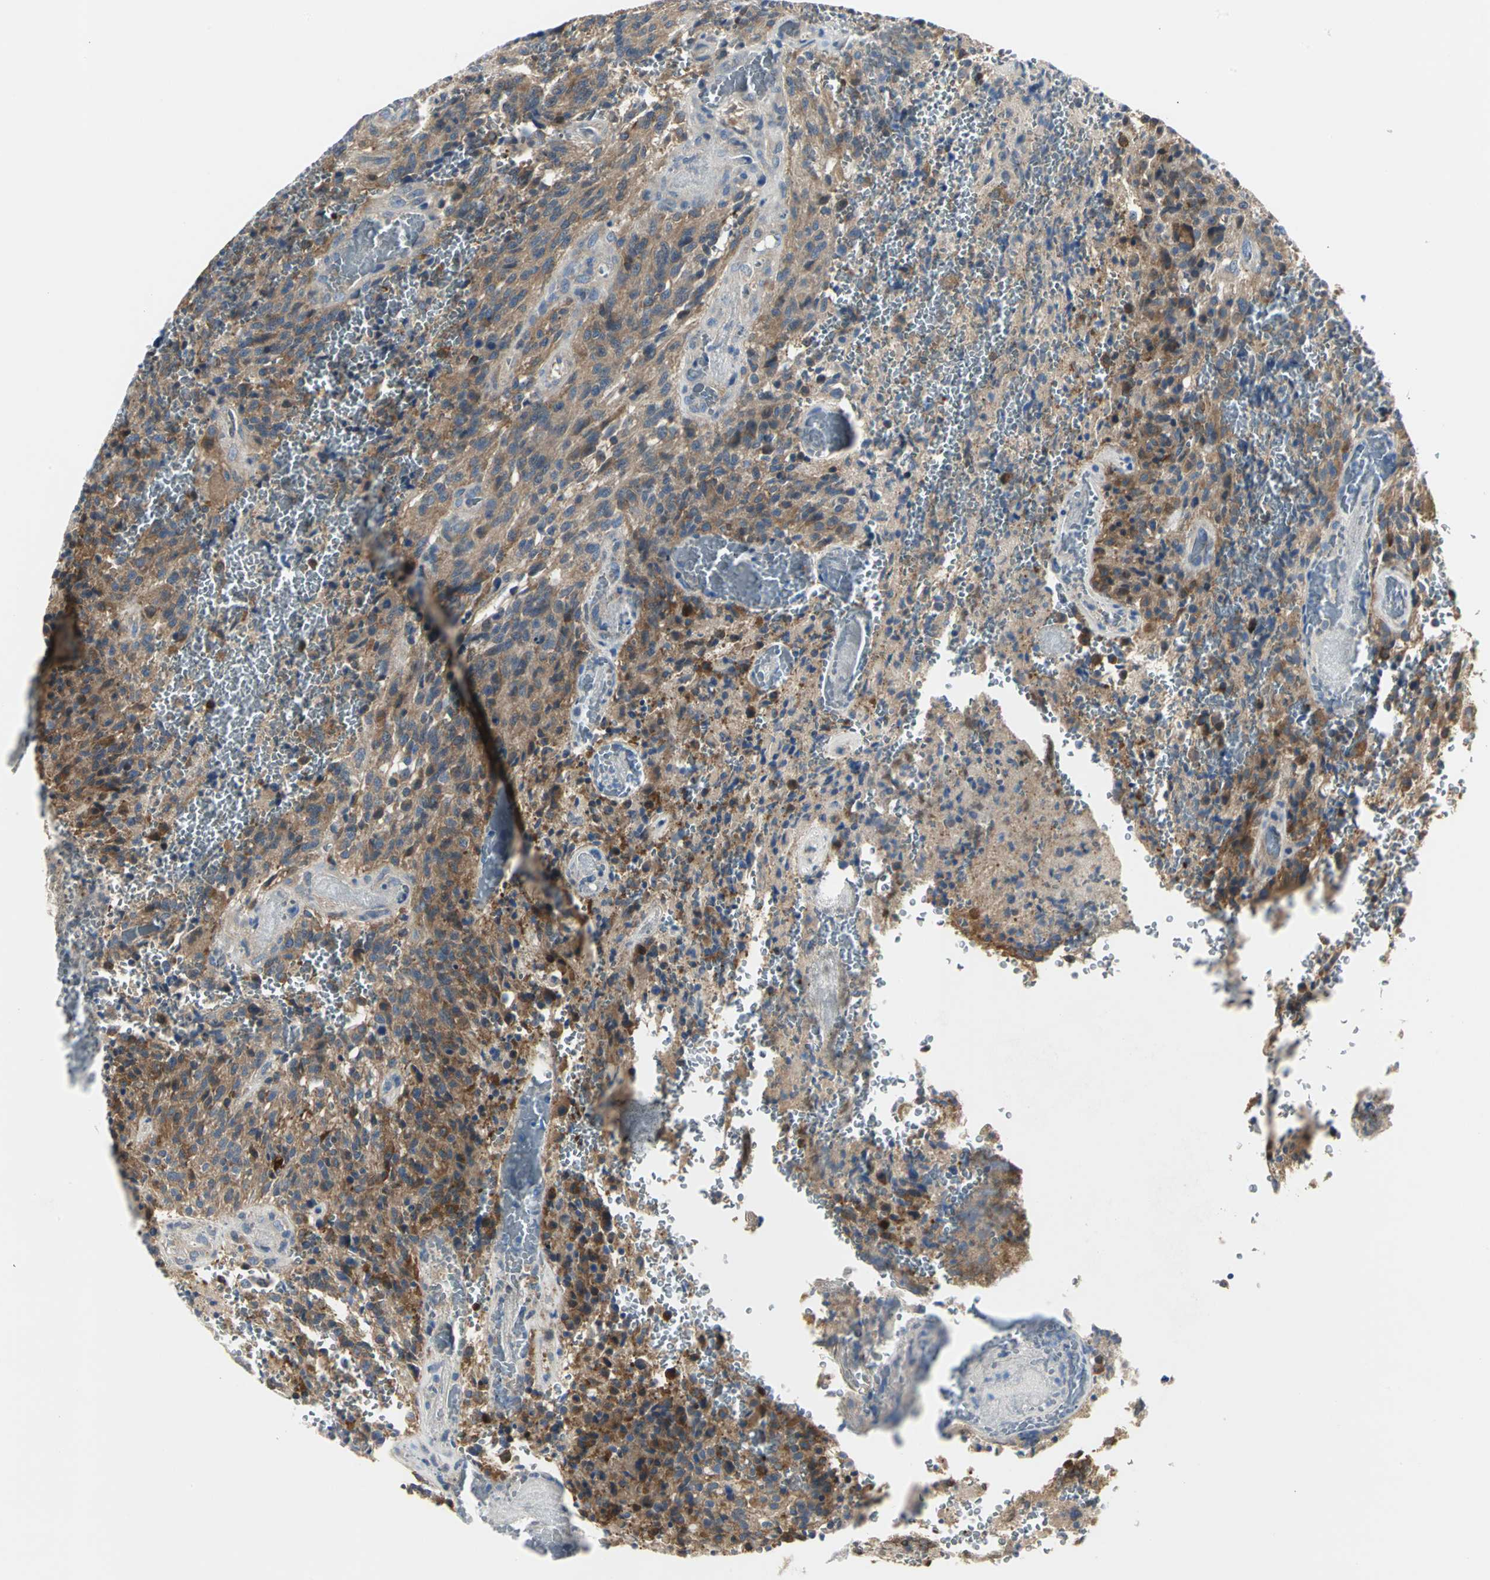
{"staining": {"intensity": "strong", "quantity": ">75%", "location": "cytoplasmic/membranous"}, "tissue": "glioma", "cell_type": "Tumor cells", "image_type": "cancer", "snomed": [{"axis": "morphology", "description": "Normal tissue, NOS"}, {"axis": "morphology", "description": "Glioma, malignant, High grade"}, {"axis": "topography", "description": "Cerebral cortex"}], "caption": "An IHC photomicrograph of neoplastic tissue is shown. Protein staining in brown highlights strong cytoplasmic/membranous positivity in glioma within tumor cells.", "gene": "CHRNB1", "patient": {"sex": "male", "age": 56}}